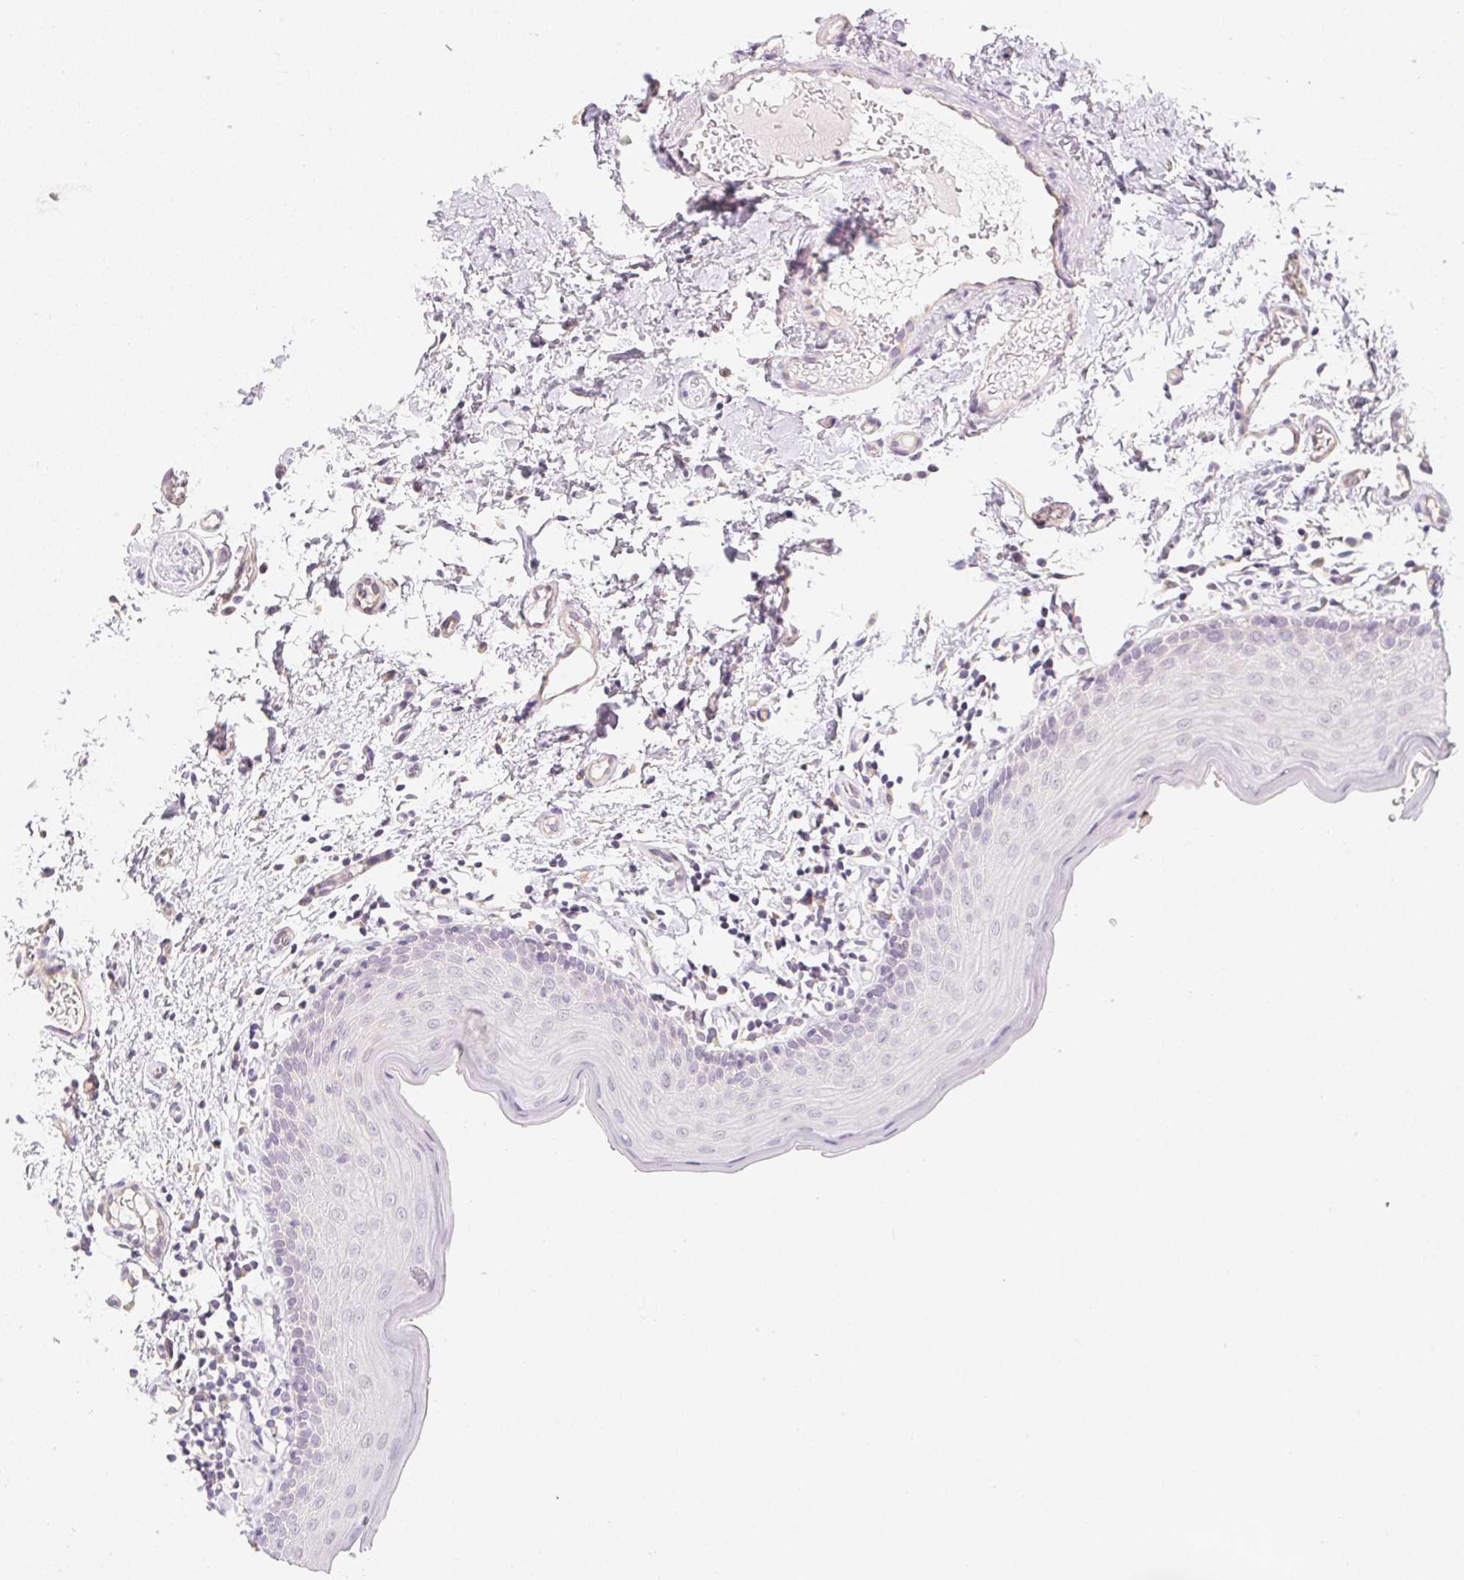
{"staining": {"intensity": "negative", "quantity": "none", "location": "none"}, "tissue": "oral mucosa", "cell_type": "Squamous epithelial cells", "image_type": "normal", "snomed": [{"axis": "morphology", "description": "Normal tissue, NOS"}, {"axis": "topography", "description": "Oral tissue"}, {"axis": "topography", "description": "Tounge, NOS"}], "caption": "Immunohistochemical staining of unremarkable oral mucosa shows no significant expression in squamous epithelial cells.", "gene": "ZBBX", "patient": {"sex": "female", "age": 58}}